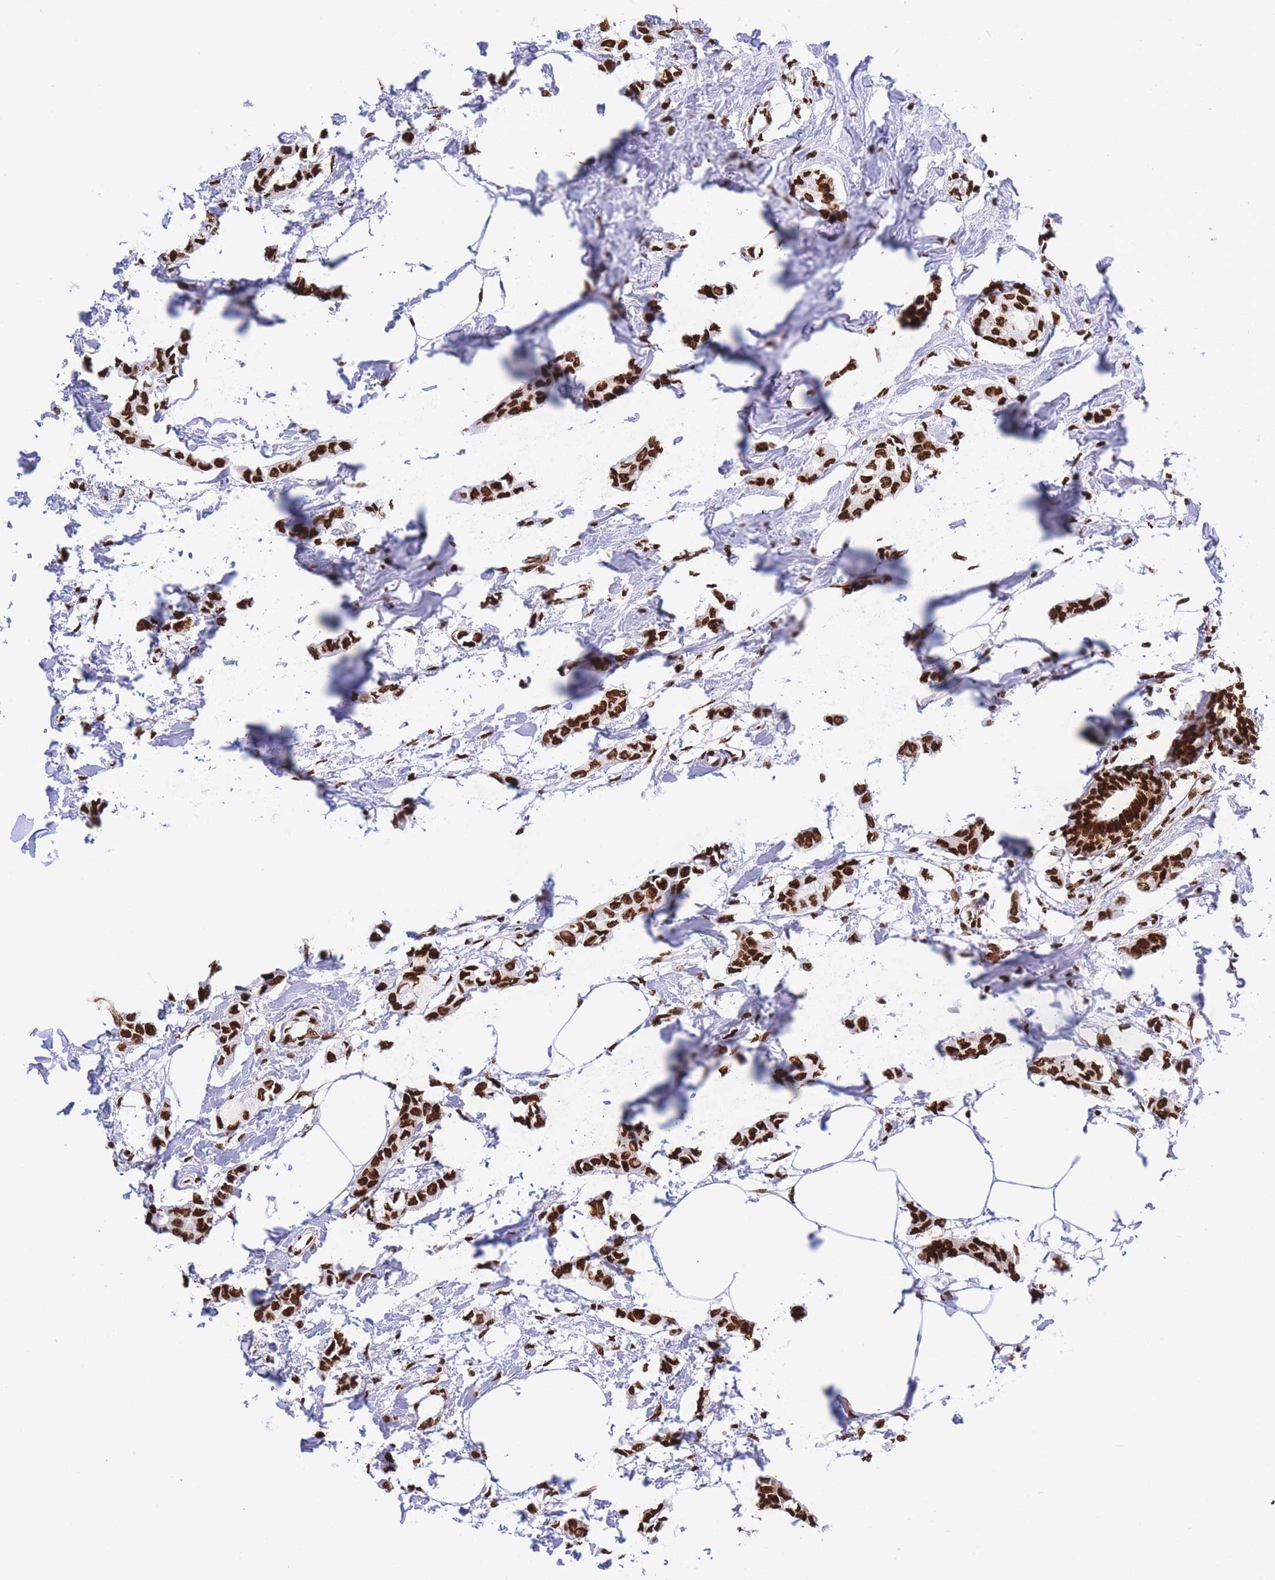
{"staining": {"intensity": "strong", "quantity": ">75%", "location": "nuclear"}, "tissue": "breast cancer", "cell_type": "Tumor cells", "image_type": "cancer", "snomed": [{"axis": "morphology", "description": "Duct carcinoma"}, {"axis": "topography", "description": "Breast"}], "caption": "Human breast cancer (intraductal carcinoma) stained for a protein (brown) exhibits strong nuclear positive expression in about >75% of tumor cells.", "gene": "H2BC11", "patient": {"sex": "female", "age": 73}}